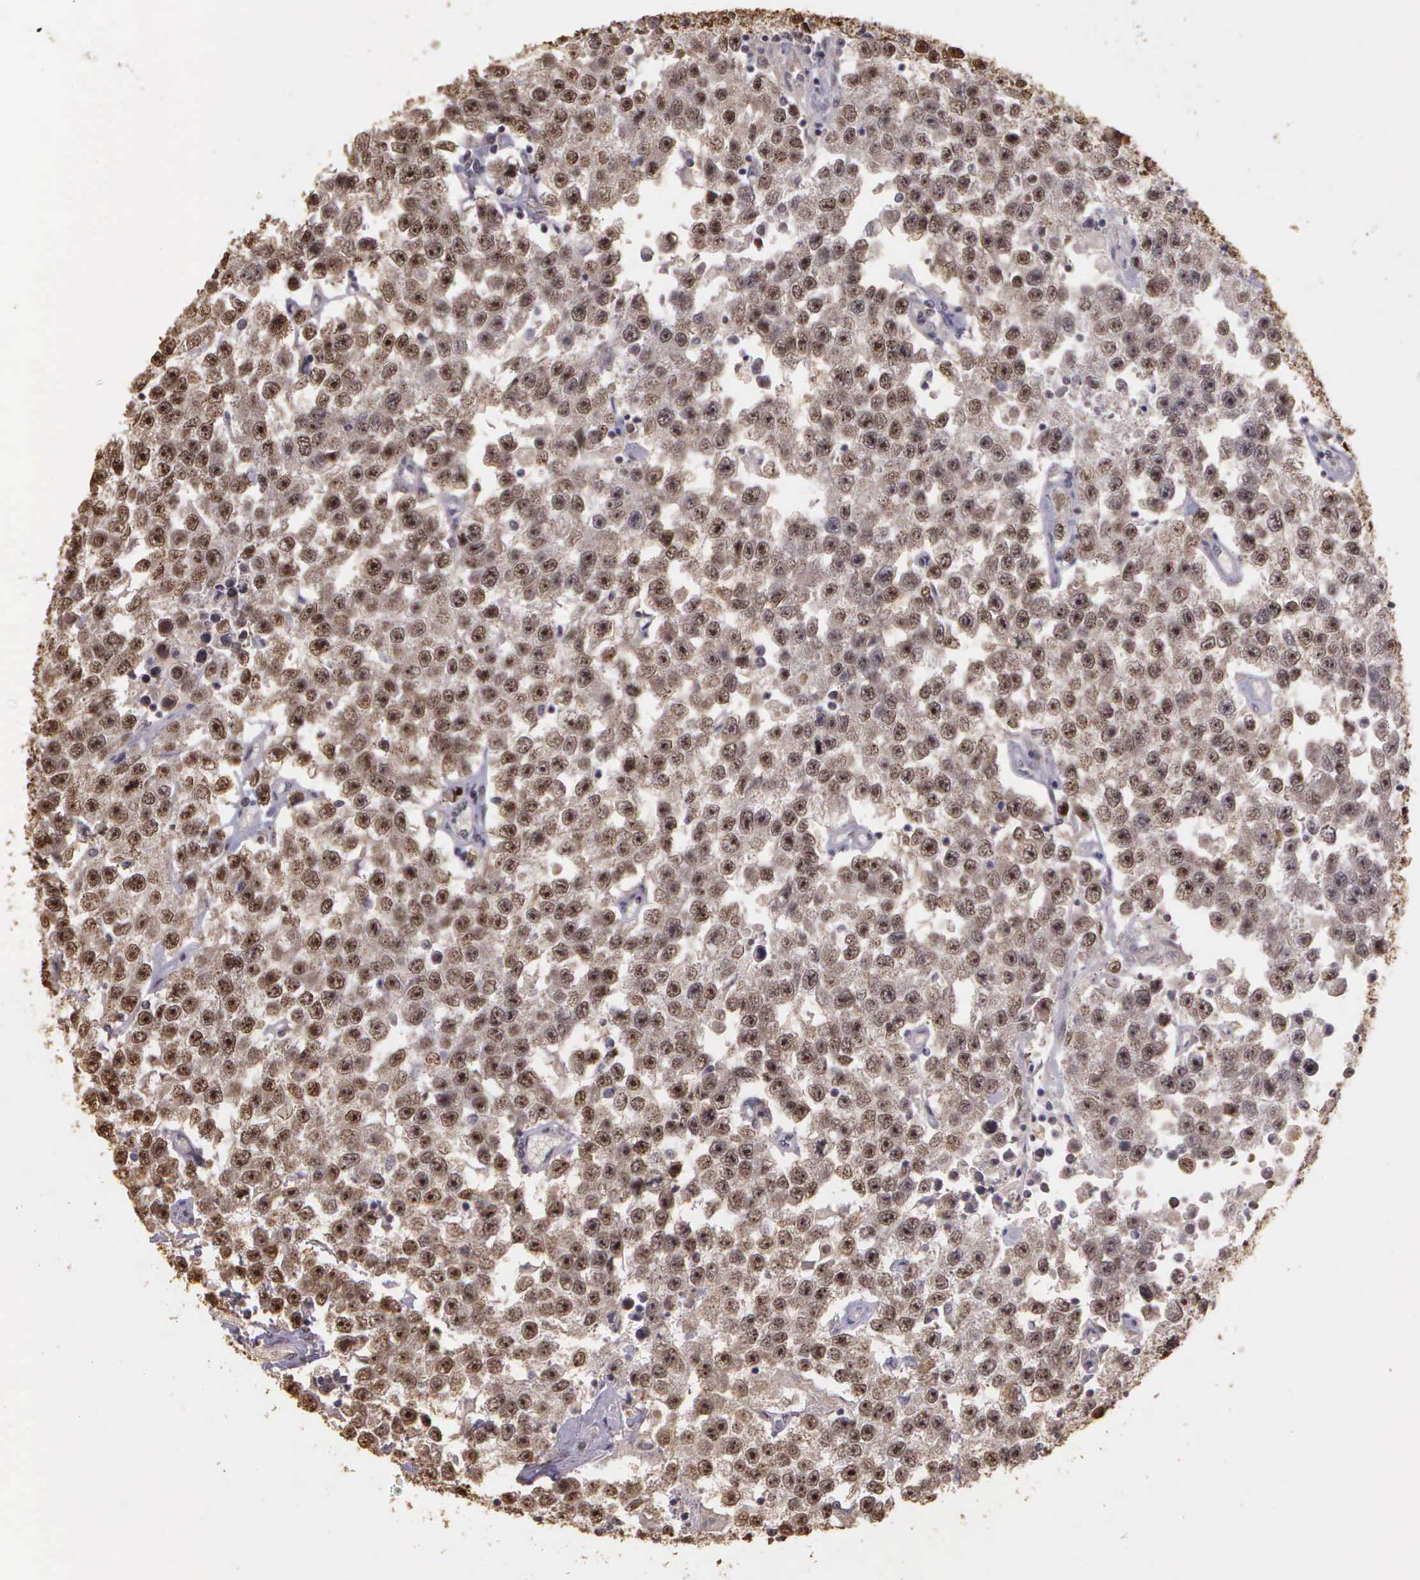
{"staining": {"intensity": "moderate", "quantity": ">75%", "location": "nuclear"}, "tissue": "testis cancer", "cell_type": "Tumor cells", "image_type": "cancer", "snomed": [{"axis": "morphology", "description": "Seminoma, NOS"}, {"axis": "topography", "description": "Testis"}], "caption": "Immunohistochemistry (IHC) micrograph of neoplastic tissue: human testis cancer stained using IHC exhibits medium levels of moderate protein expression localized specifically in the nuclear of tumor cells, appearing as a nuclear brown color.", "gene": "ARMCX5", "patient": {"sex": "male", "age": 52}}